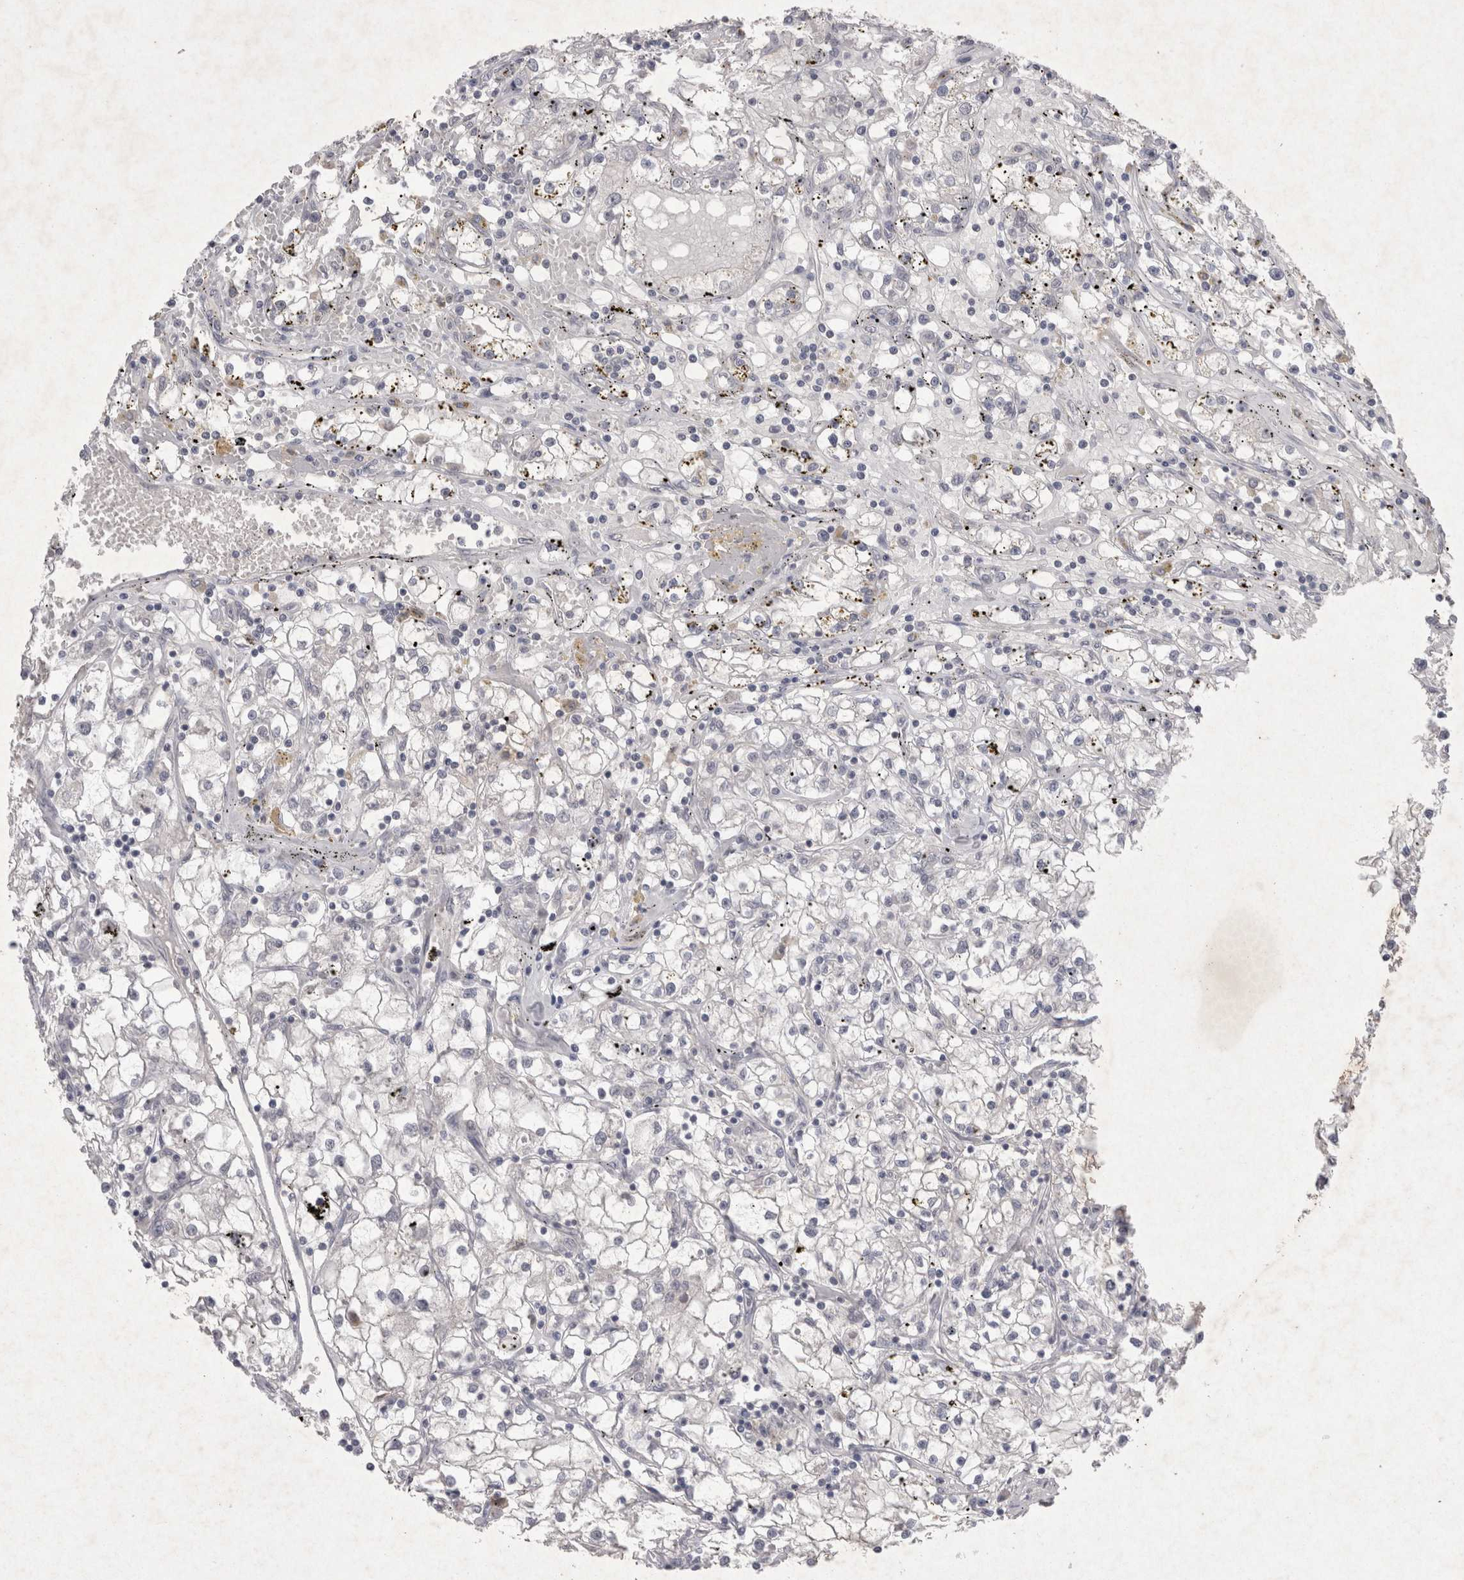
{"staining": {"intensity": "negative", "quantity": "none", "location": "none"}, "tissue": "renal cancer", "cell_type": "Tumor cells", "image_type": "cancer", "snomed": [{"axis": "morphology", "description": "Adenocarcinoma, NOS"}, {"axis": "topography", "description": "Kidney"}], "caption": "Image shows no significant protein positivity in tumor cells of renal cancer. (Immunohistochemistry (ihc), brightfield microscopy, high magnification).", "gene": "LYVE1", "patient": {"sex": "male", "age": 56}}